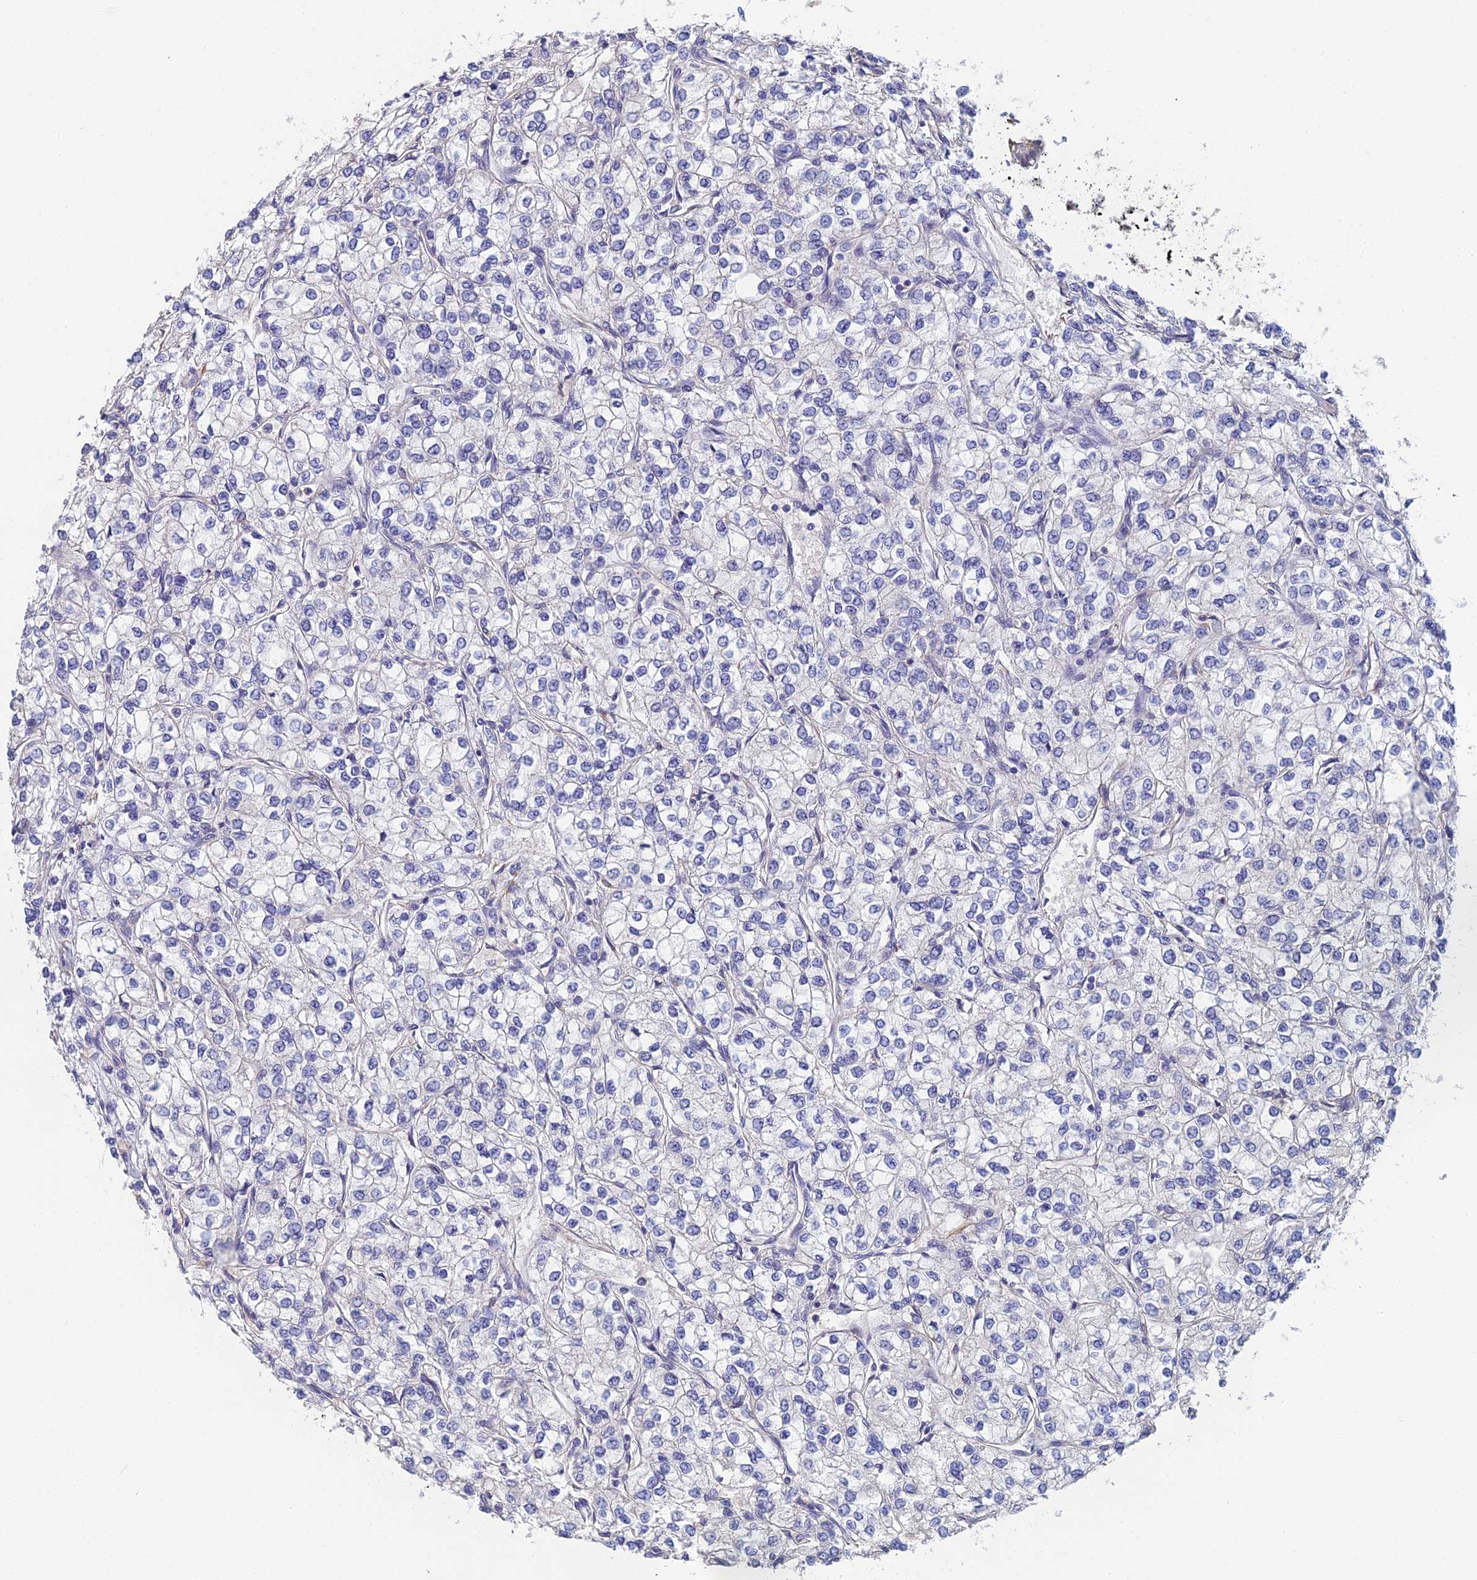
{"staining": {"intensity": "negative", "quantity": "none", "location": "none"}, "tissue": "renal cancer", "cell_type": "Tumor cells", "image_type": "cancer", "snomed": [{"axis": "morphology", "description": "Adenocarcinoma, NOS"}, {"axis": "topography", "description": "Kidney"}], "caption": "This is a micrograph of immunohistochemistry staining of renal adenocarcinoma, which shows no staining in tumor cells. (DAB (3,3'-diaminobenzidine) IHC visualized using brightfield microscopy, high magnification).", "gene": "PCDHA5", "patient": {"sex": "male", "age": 80}}